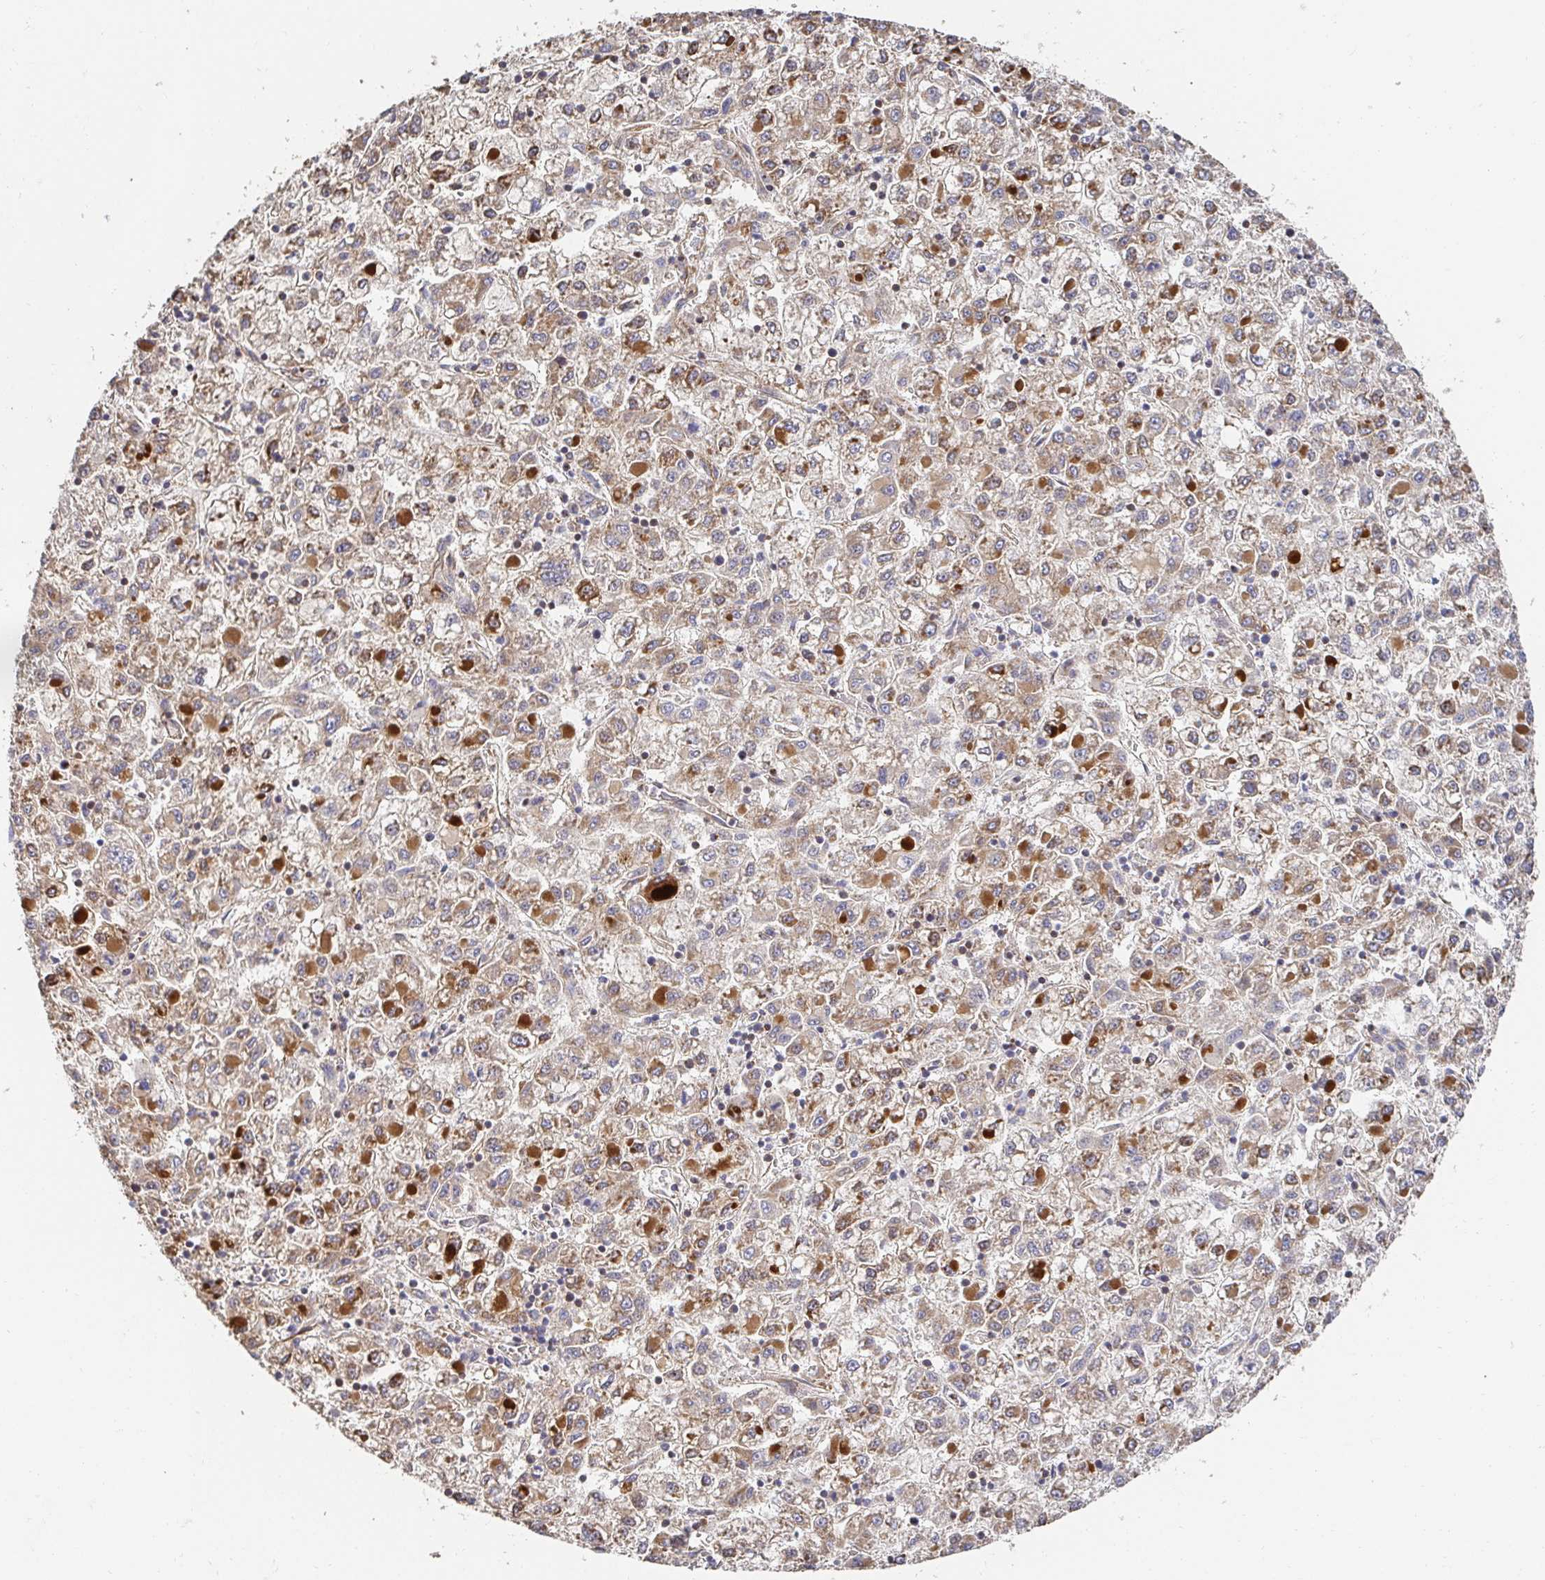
{"staining": {"intensity": "moderate", "quantity": "25%-75%", "location": "cytoplasmic/membranous"}, "tissue": "liver cancer", "cell_type": "Tumor cells", "image_type": "cancer", "snomed": [{"axis": "morphology", "description": "Carcinoma, Hepatocellular, NOS"}, {"axis": "topography", "description": "Liver"}], "caption": "There is medium levels of moderate cytoplasmic/membranous staining in tumor cells of liver hepatocellular carcinoma, as demonstrated by immunohistochemical staining (brown color).", "gene": "APBB1", "patient": {"sex": "male", "age": 40}}